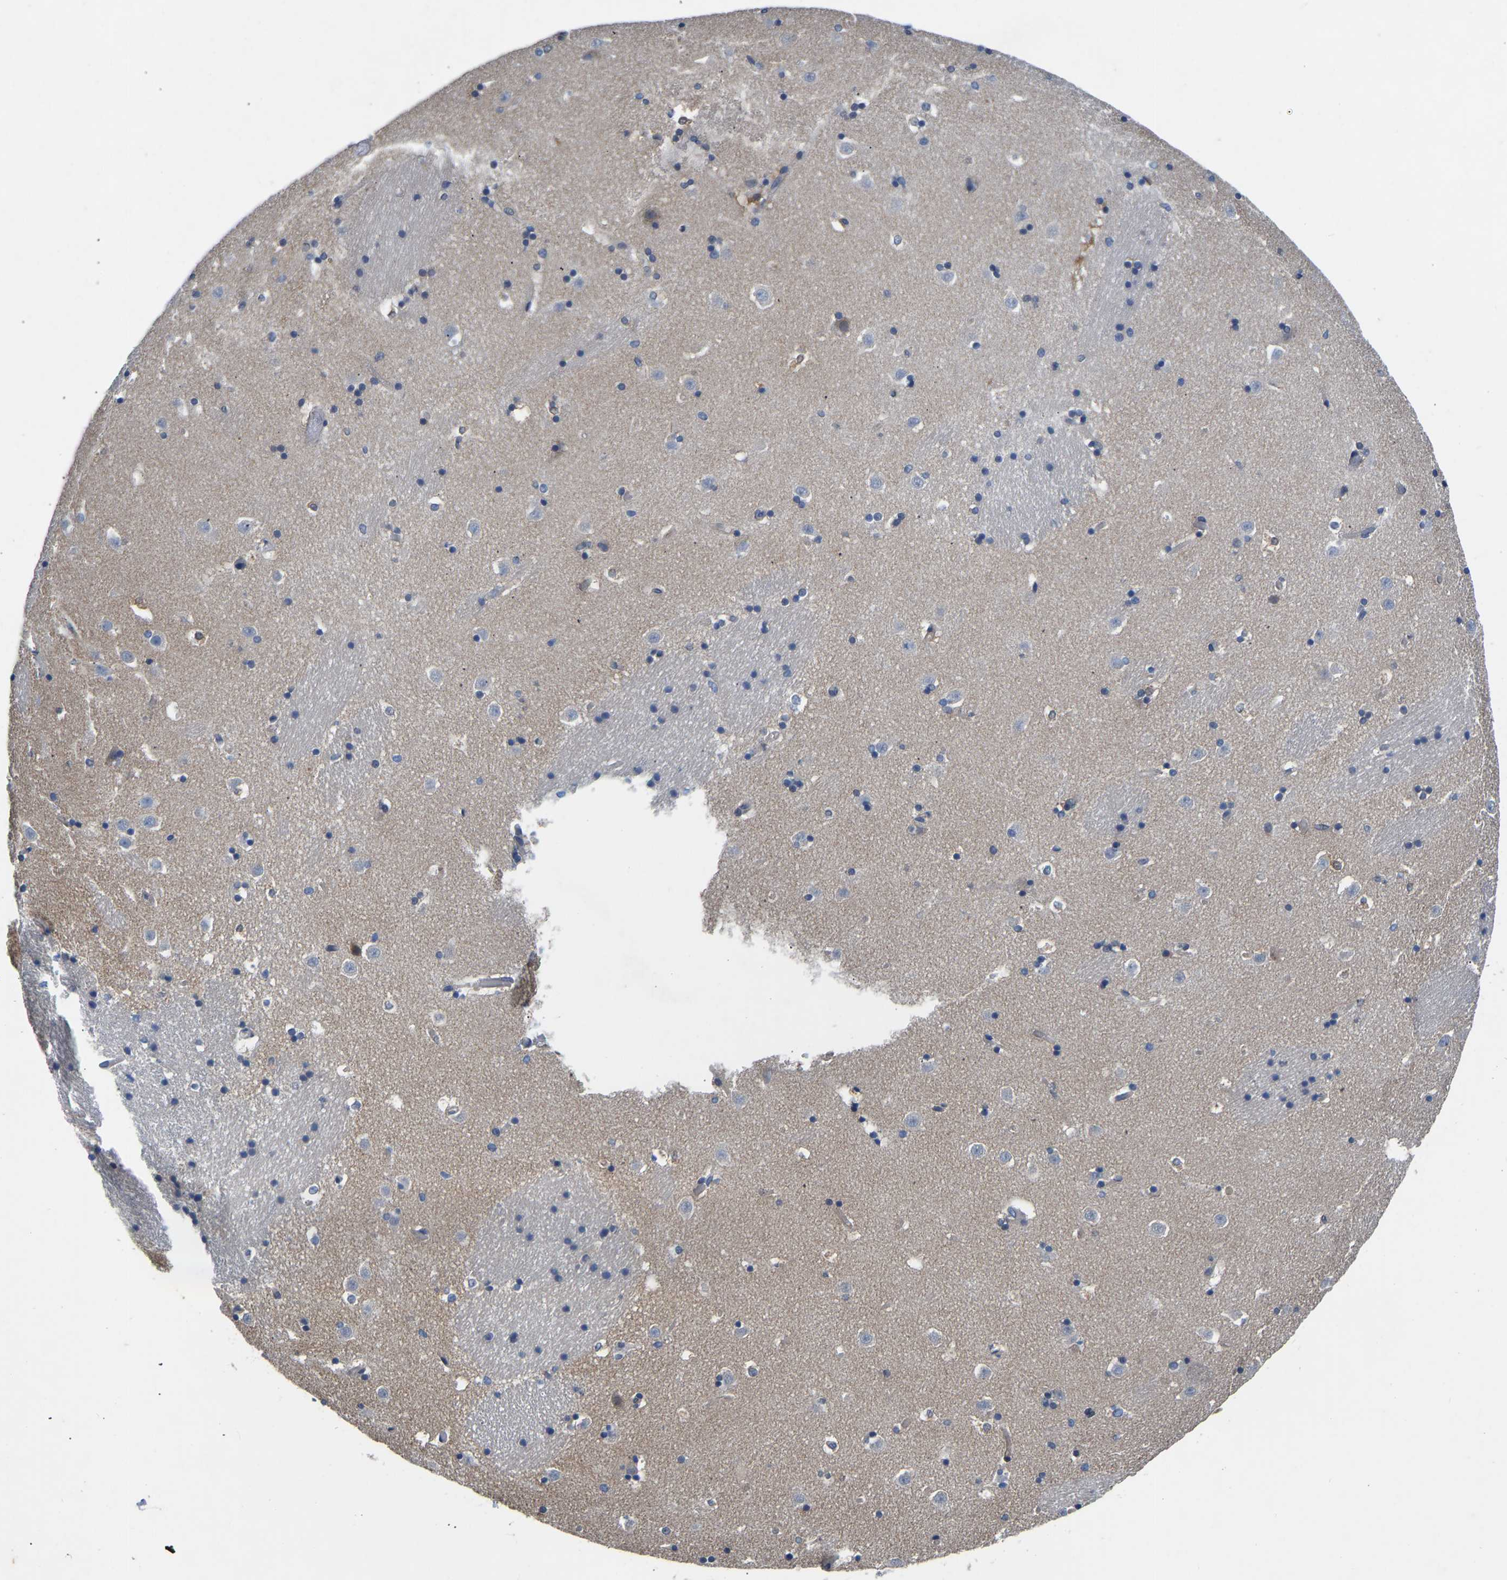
{"staining": {"intensity": "moderate", "quantity": "<25%", "location": "cytoplasmic/membranous"}, "tissue": "caudate", "cell_type": "Glial cells", "image_type": "normal", "snomed": [{"axis": "morphology", "description": "Normal tissue, NOS"}, {"axis": "topography", "description": "Lateral ventricle wall"}], "caption": "DAB immunohistochemical staining of benign human caudate reveals moderate cytoplasmic/membranous protein expression in approximately <25% of glial cells.", "gene": "RBP1", "patient": {"sex": "male", "age": 45}}